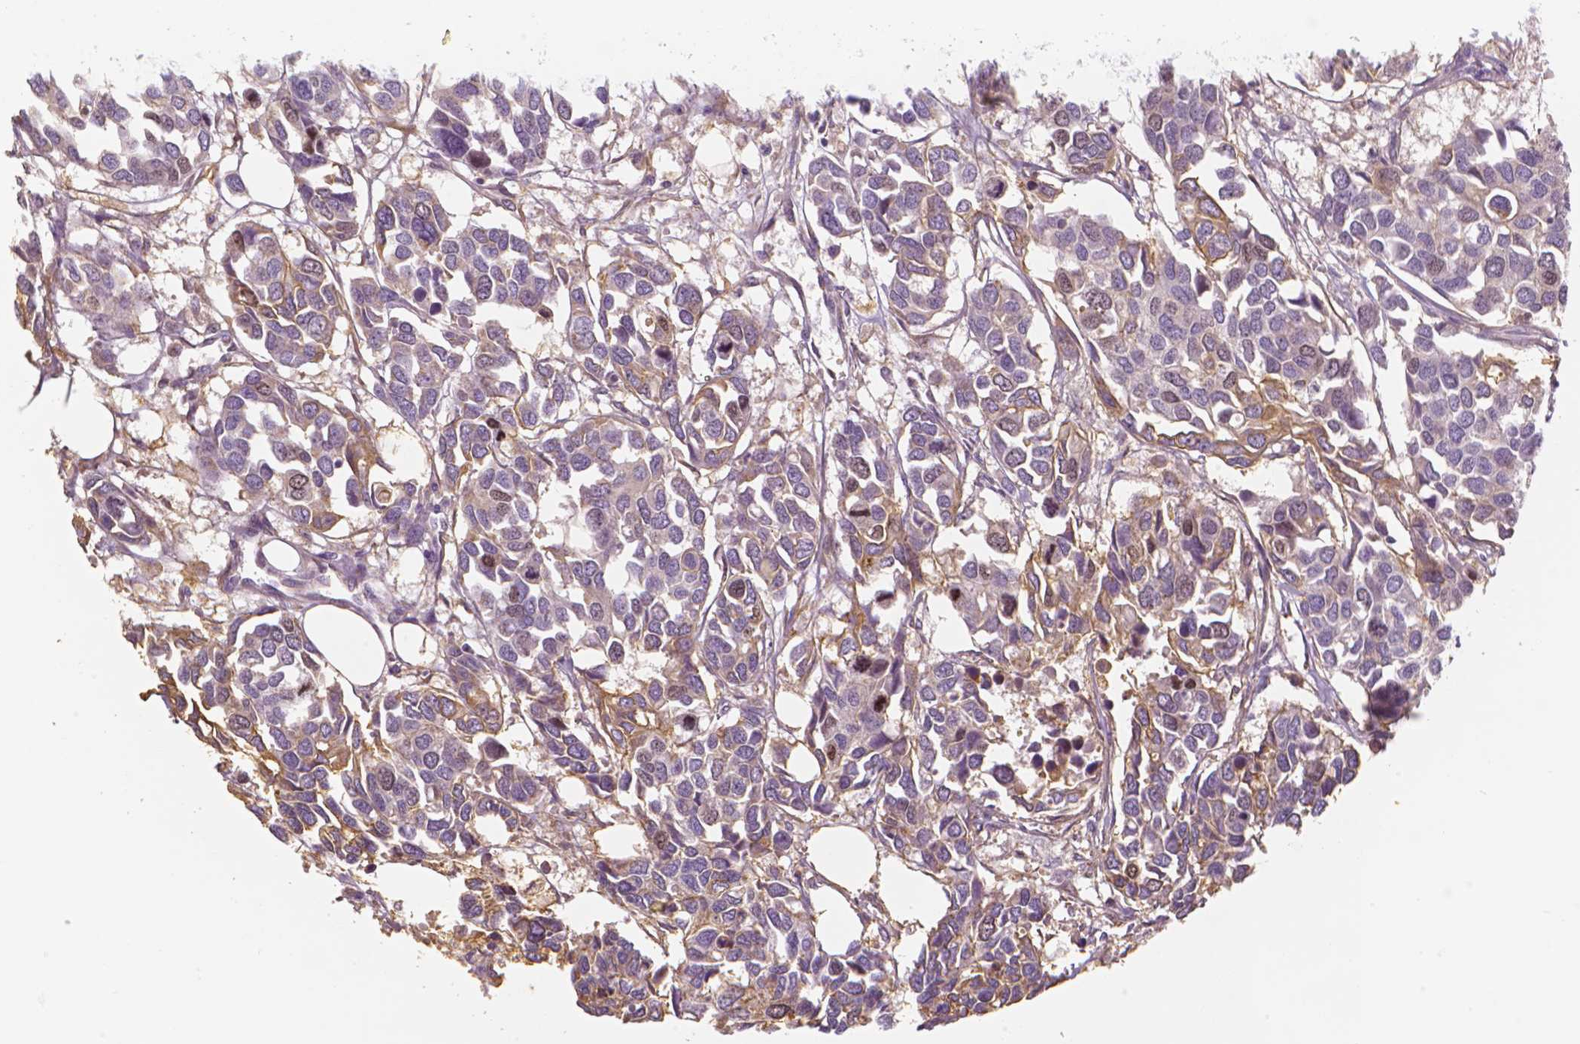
{"staining": {"intensity": "weak", "quantity": "<25%", "location": "cytoplasmic/membranous"}, "tissue": "breast cancer", "cell_type": "Tumor cells", "image_type": "cancer", "snomed": [{"axis": "morphology", "description": "Duct carcinoma"}, {"axis": "topography", "description": "Breast"}], "caption": "Tumor cells are negative for brown protein staining in breast cancer (invasive ductal carcinoma).", "gene": "MKI67", "patient": {"sex": "female", "age": 83}}